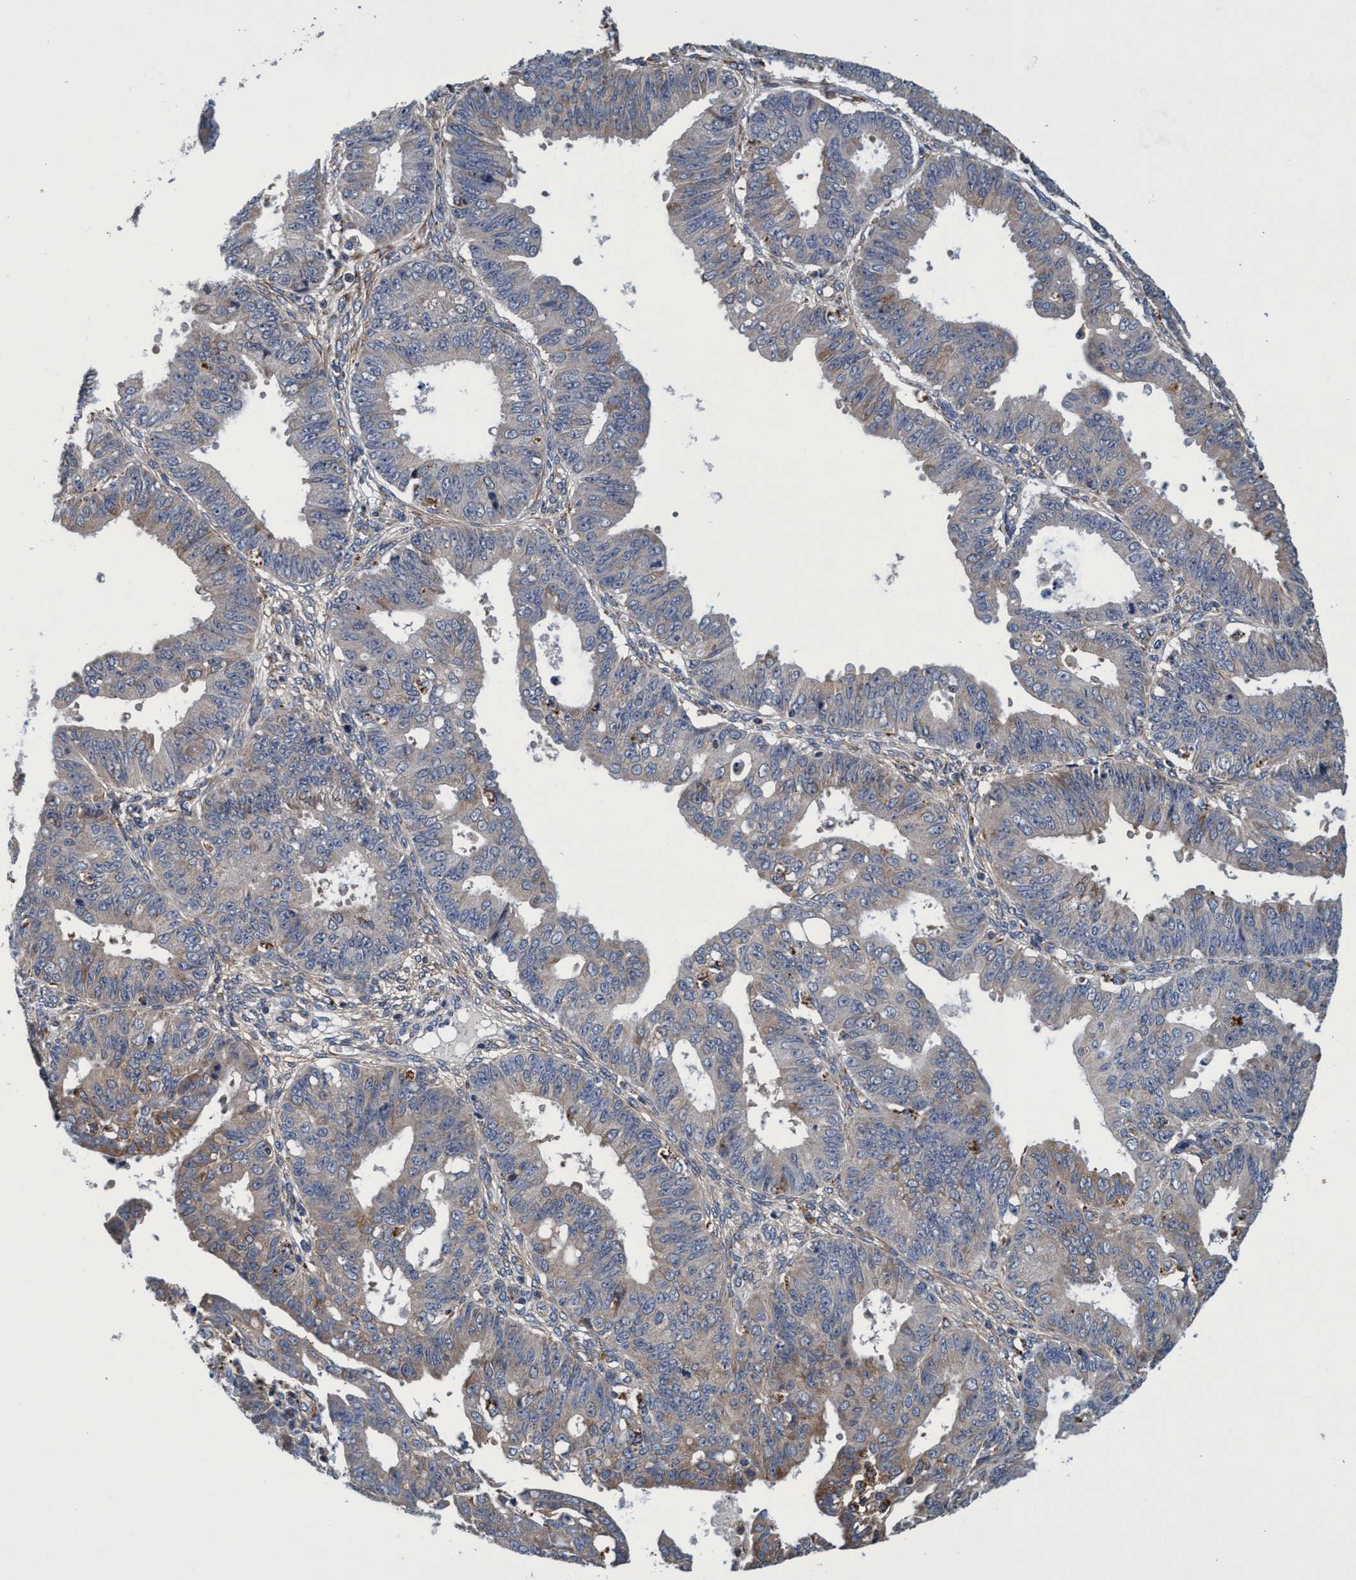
{"staining": {"intensity": "weak", "quantity": "25%-75%", "location": "cytoplasmic/membranous"}, "tissue": "ovarian cancer", "cell_type": "Tumor cells", "image_type": "cancer", "snomed": [{"axis": "morphology", "description": "Carcinoma, endometroid"}, {"axis": "topography", "description": "Ovary"}], "caption": "IHC of human endometroid carcinoma (ovarian) shows low levels of weak cytoplasmic/membranous expression in about 25%-75% of tumor cells.", "gene": "CALCOCO2", "patient": {"sex": "female", "age": 42}}